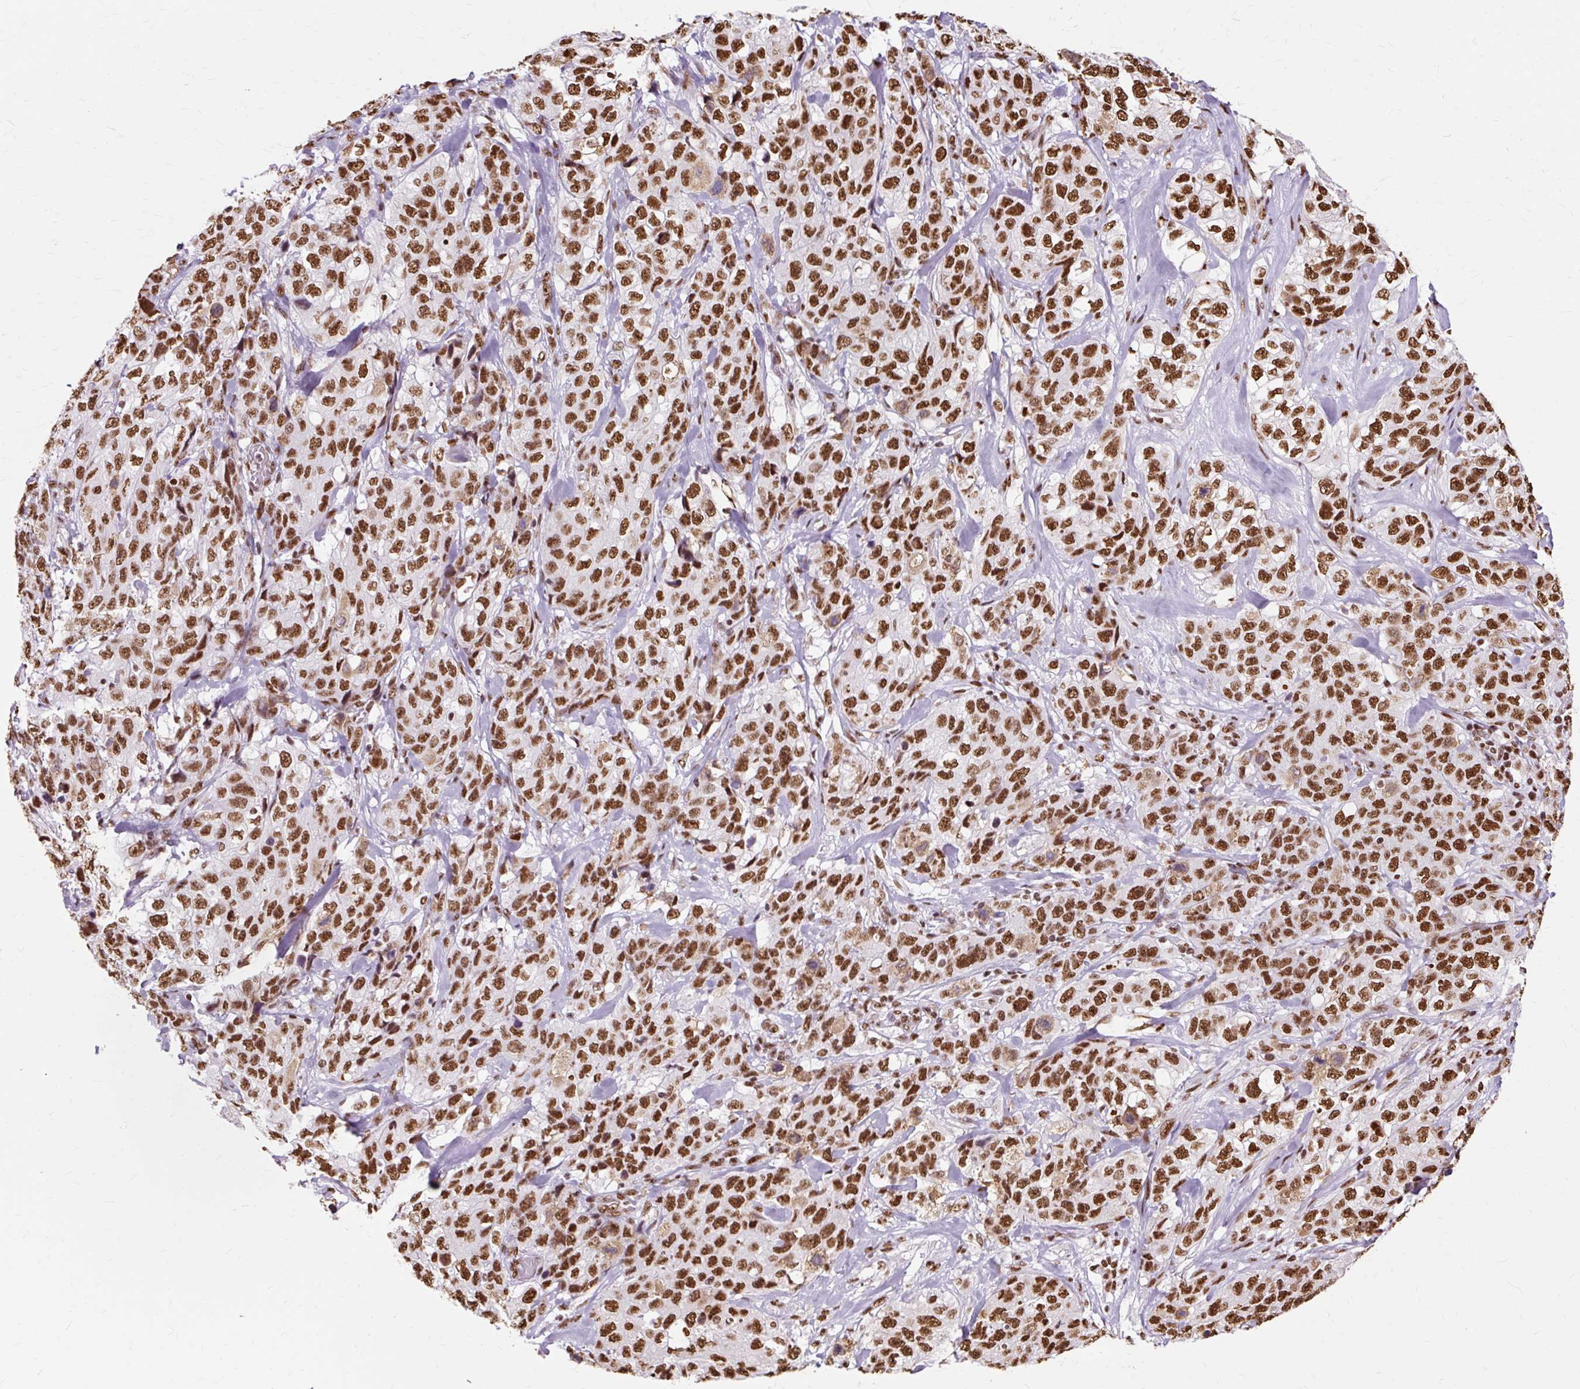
{"staining": {"intensity": "strong", "quantity": ">75%", "location": "nuclear"}, "tissue": "stomach cancer", "cell_type": "Tumor cells", "image_type": "cancer", "snomed": [{"axis": "morphology", "description": "Adenocarcinoma, NOS"}, {"axis": "topography", "description": "Stomach"}], "caption": "This is a photomicrograph of immunohistochemistry staining of stomach cancer, which shows strong expression in the nuclear of tumor cells.", "gene": "XRCC6", "patient": {"sex": "male", "age": 48}}